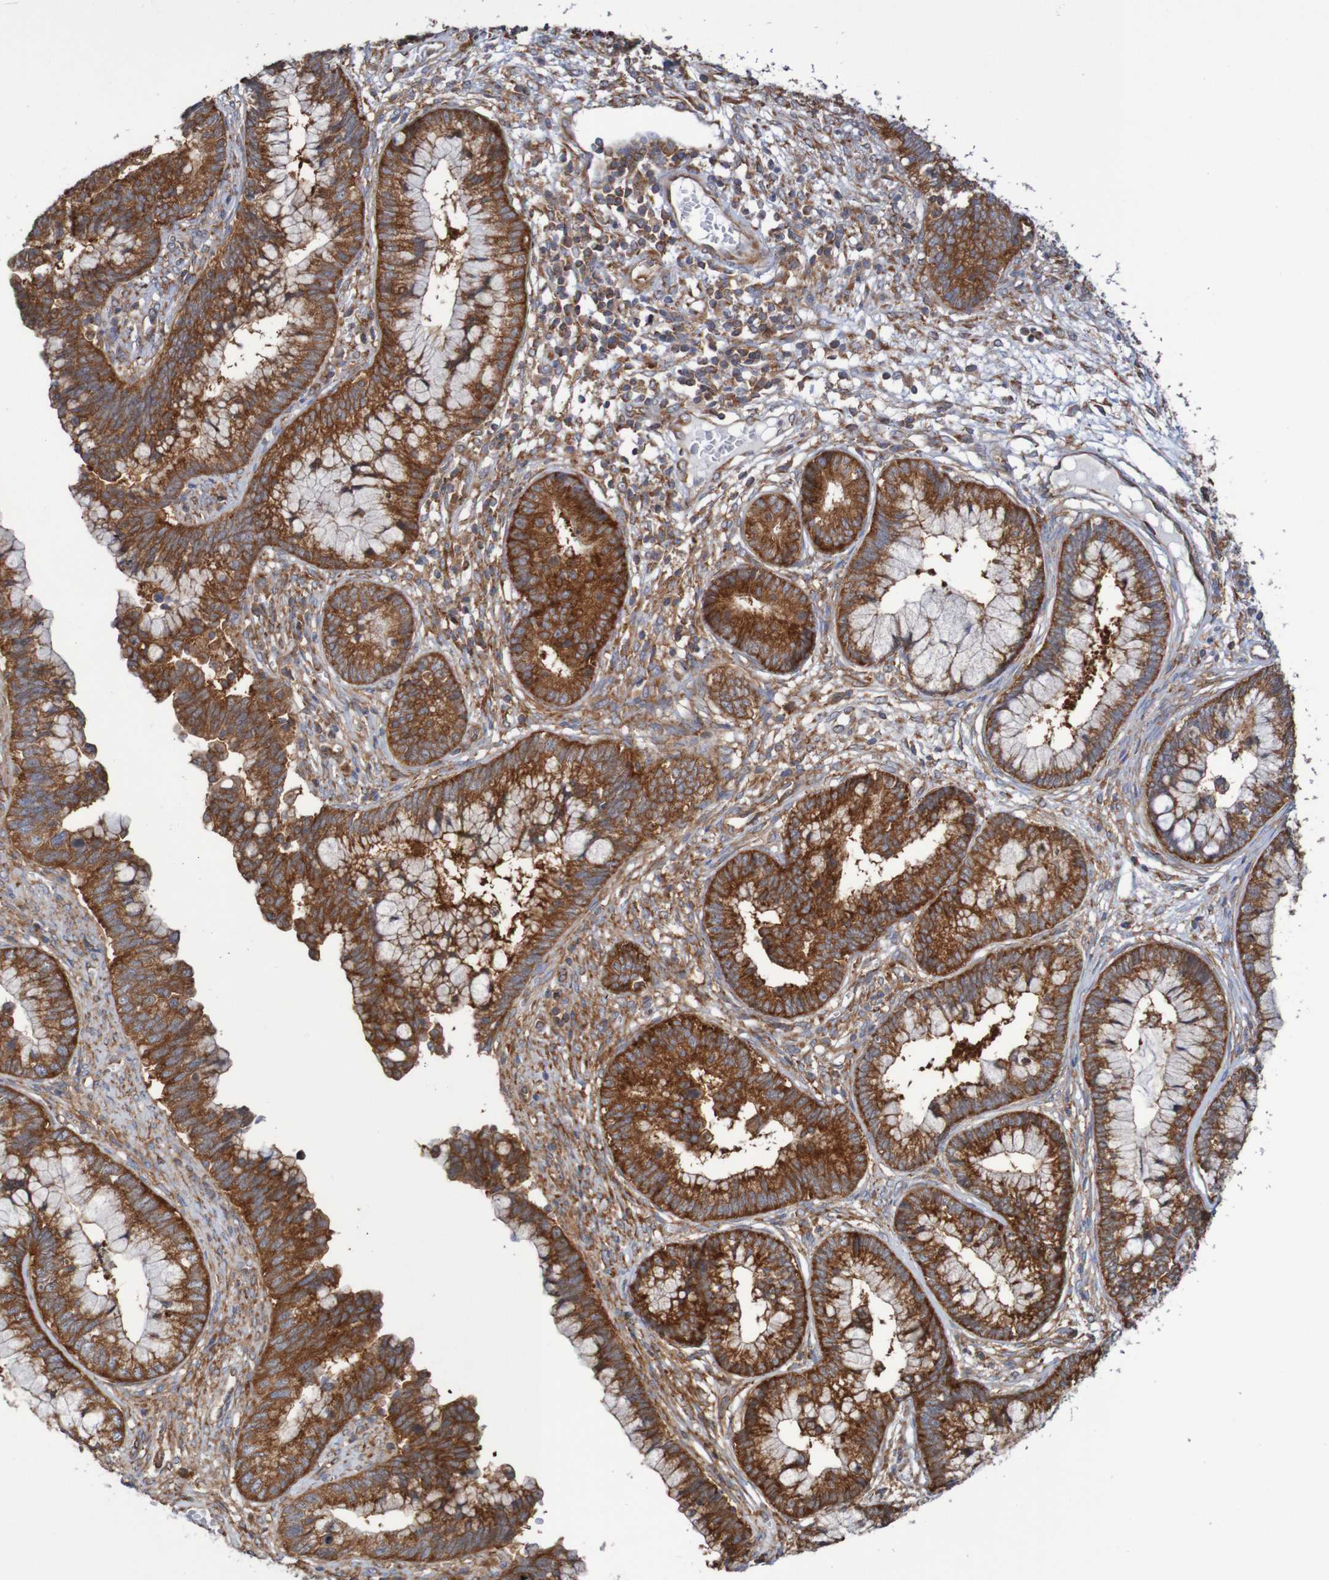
{"staining": {"intensity": "strong", "quantity": ">75%", "location": "cytoplasmic/membranous"}, "tissue": "cervical cancer", "cell_type": "Tumor cells", "image_type": "cancer", "snomed": [{"axis": "morphology", "description": "Adenocarcinoma, NOS"}, {"axis": "topography", "description": "Cervix"}], "caption": "Cervical adenocarcinoma stained with immunohistochemistry (IHC) displays strong cytoplasmic/membranous staining in about >75% of tumor cells. Using DAB (3,3'-diaminobenzidine) (brown) and hematoxylin (blue) stains, captured at high magnification using brightfield microscopy.", "gene": "LRRC47", "patient": {"sex": "female", "age": 44}}